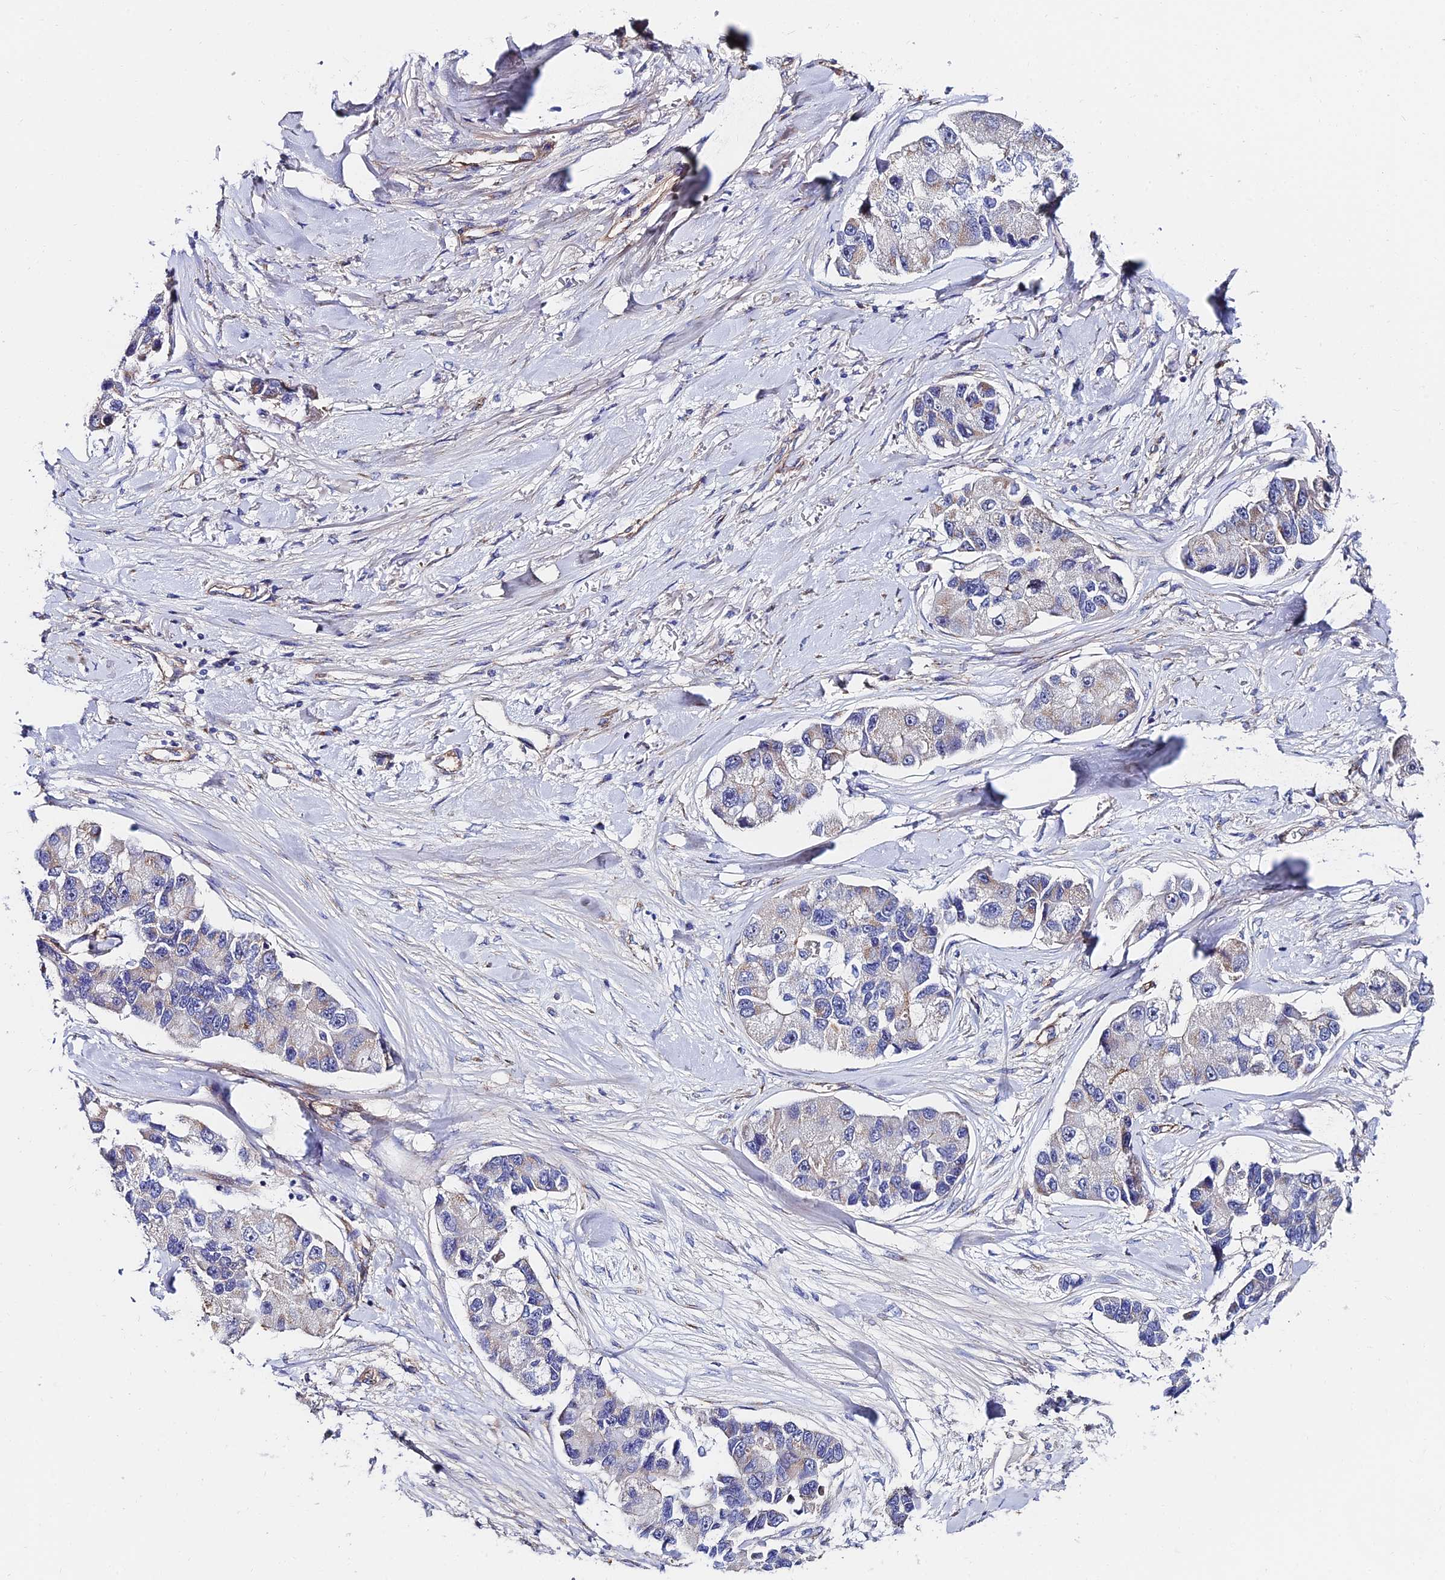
{"staining": {"intensity": "negative", "quantity": "none", "location": "none"}, "tissue": "lung cancer", "cell_type": "Tumor cells", "image_type": "cancer", "snomed": [{"axis": "morphology", "description": "Adenocarcinoma, NOS"}, {"axis": "topography", "description": "Lung"}], "caption": "A micrograph of human lung cancer is negative for staining in tumor cells.", "gene": "ADGRF3", "patient": {"sex": "female", "age": 54}}